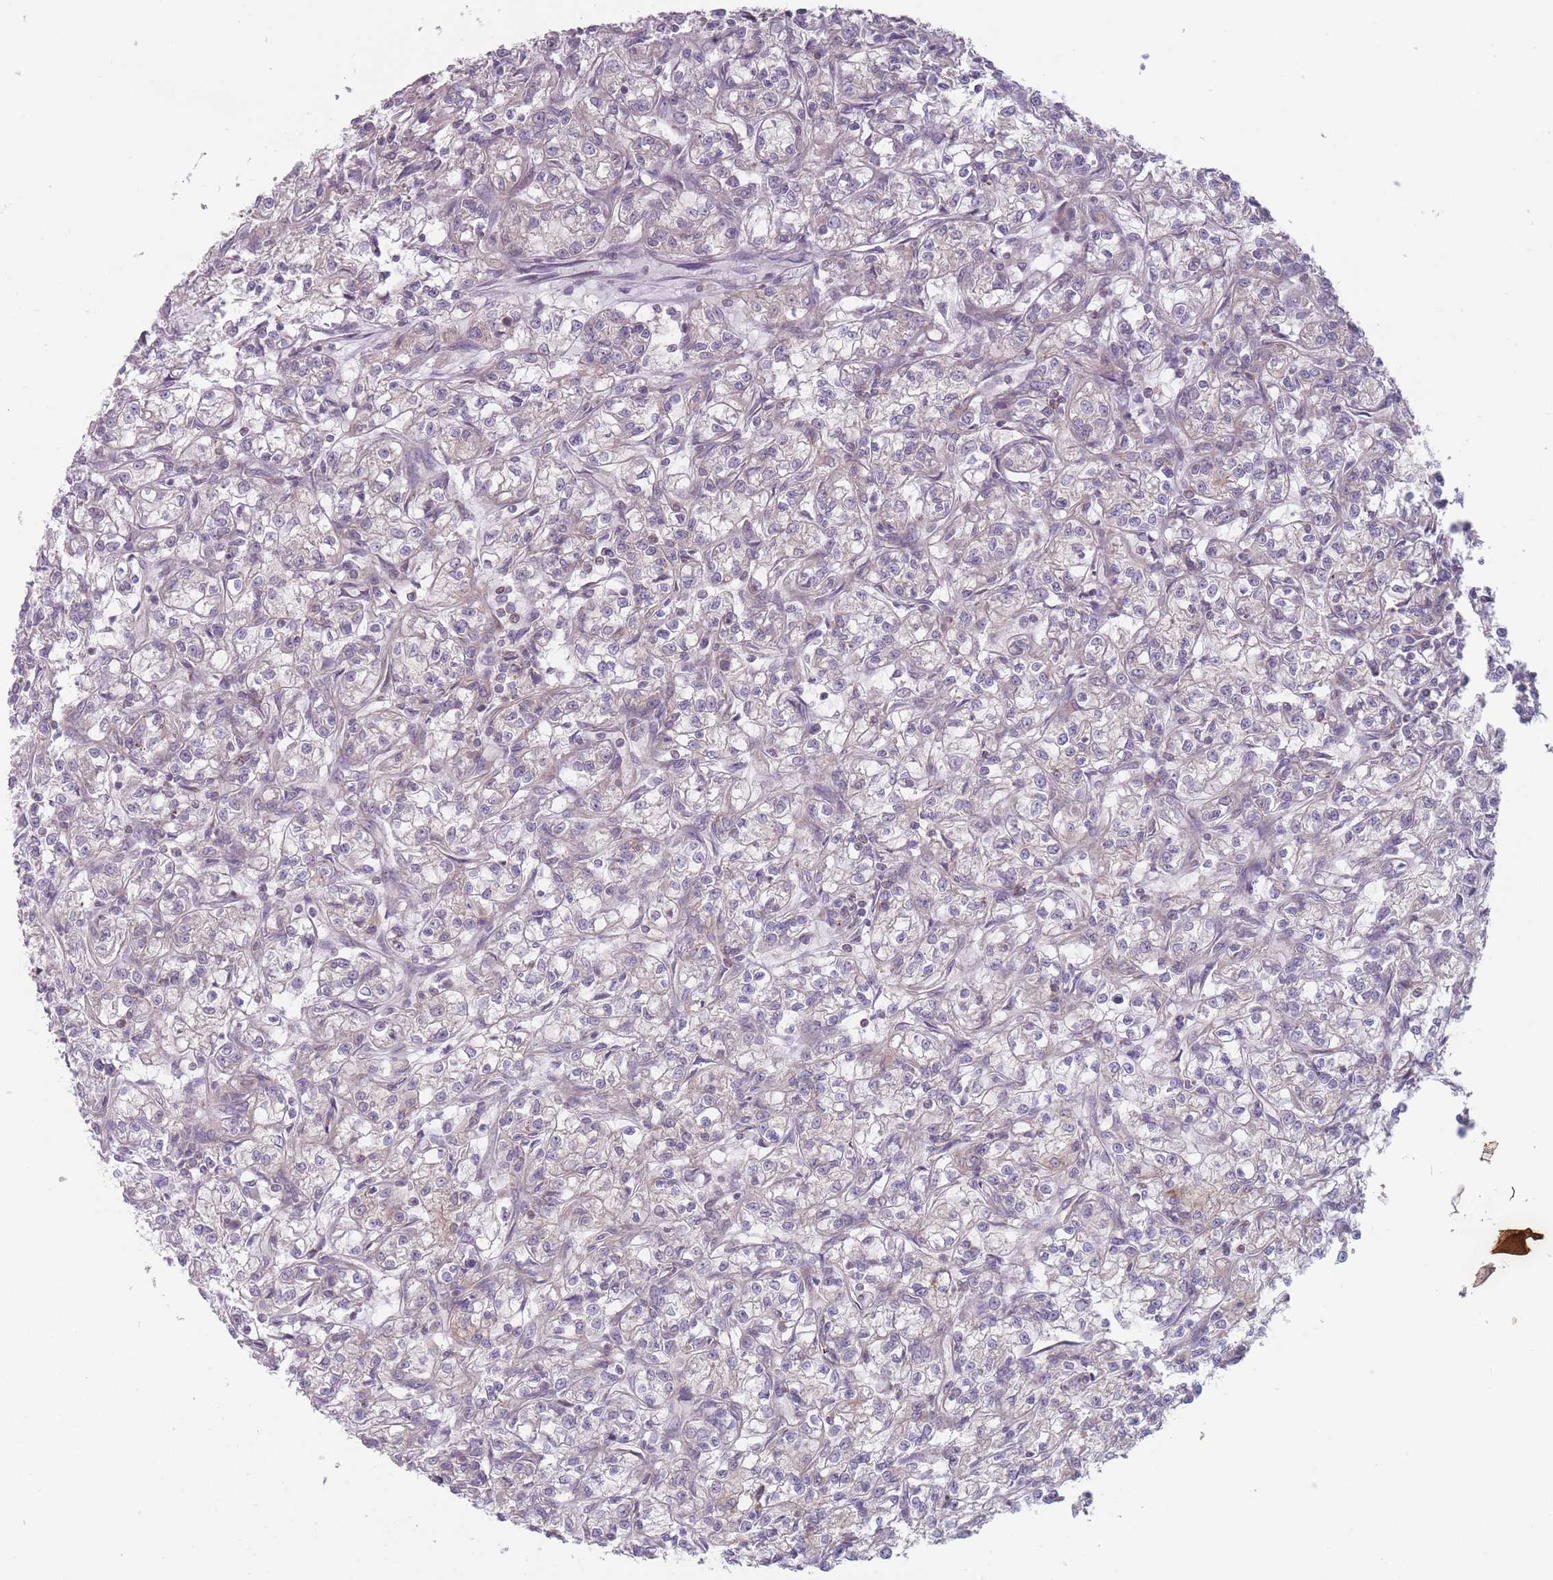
{"staining": {"intensity": "negative", "quantity": "none", "location": "none"}, "tissue": "renal cancer", "cell_type": "Tumor cells", "image_type": "cancer", "snomed": [{"axis": "morphology", "description": "Adenocarcinoma, NOS"}, {"axis": "topography", "description": "Kidney"}], "caption": "An immunohistochemistry (IHC) micrograph of renal adenocarcinoma is shown. There is no staining in tumor cells of renal adenocarcinoma. (Brightfield microscopy of DAB (3,3'-diaminobenzidine) immunohistochemistry (IHC) at high magnification).", "gene": "HSBP1L1", "patient": {"sex": "female", "age": 59}}